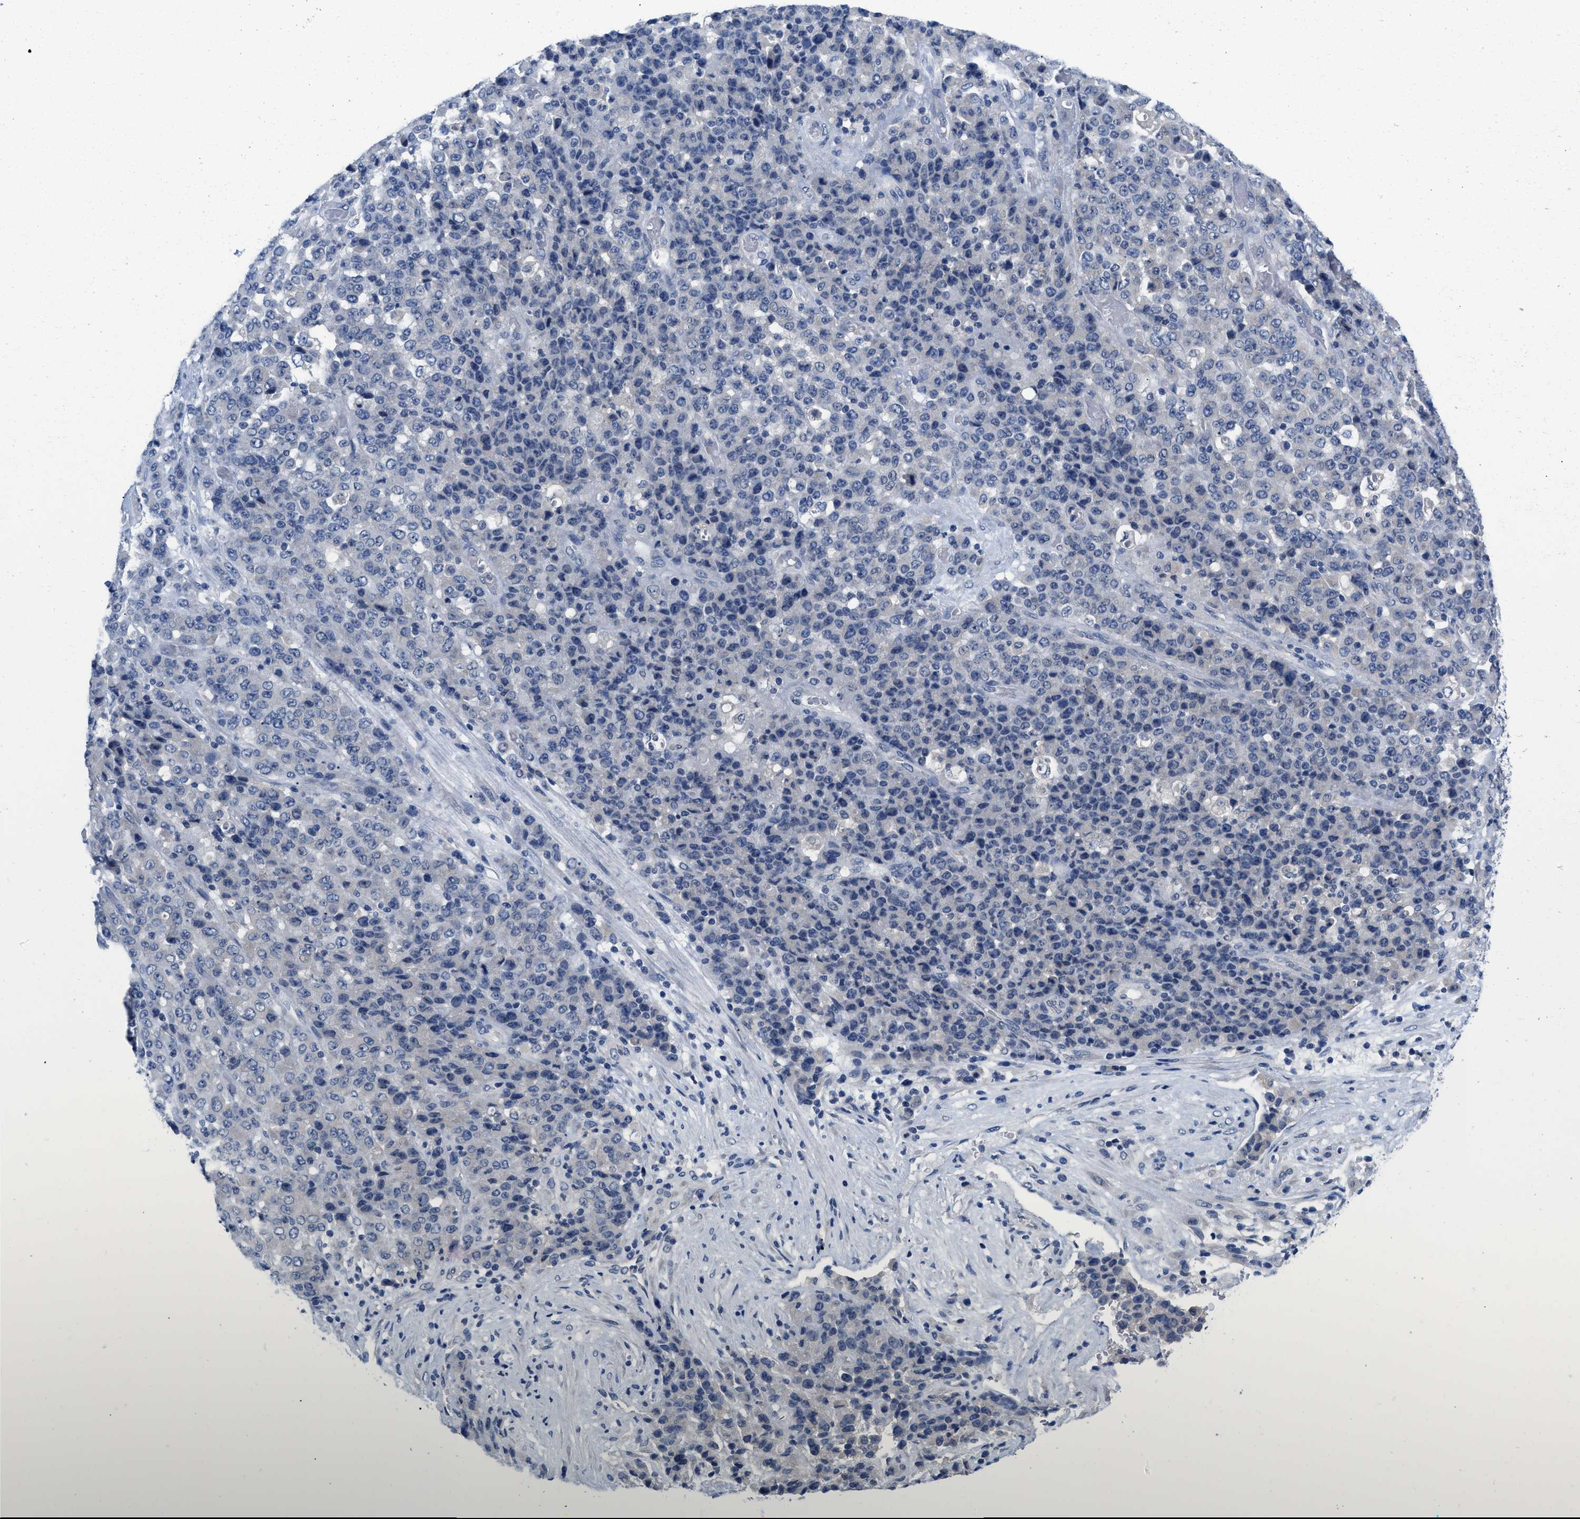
{"staining": {"intensity": "negative", "quantity": "none", "location": "none"}, "tissue": "stomach cancer", "cell_type": "Tumor cells", "image_type": "cancer", "snomed": [{"axis": "morphology", "description": "Adenocarcinoma, NOS"}, {"axis": "topography", "description": "Stomach"}], "caption": "There is no significant staining in tumor cells of stomach cancer (adenocarcinoma). The staining is performed using DAB (3,3'-diaminobenzidine) brown chromogen with nuclei counter-stained in using hematoxylin.", "gene": "PYY", "patient": {"sex": "female", "age": 73}}